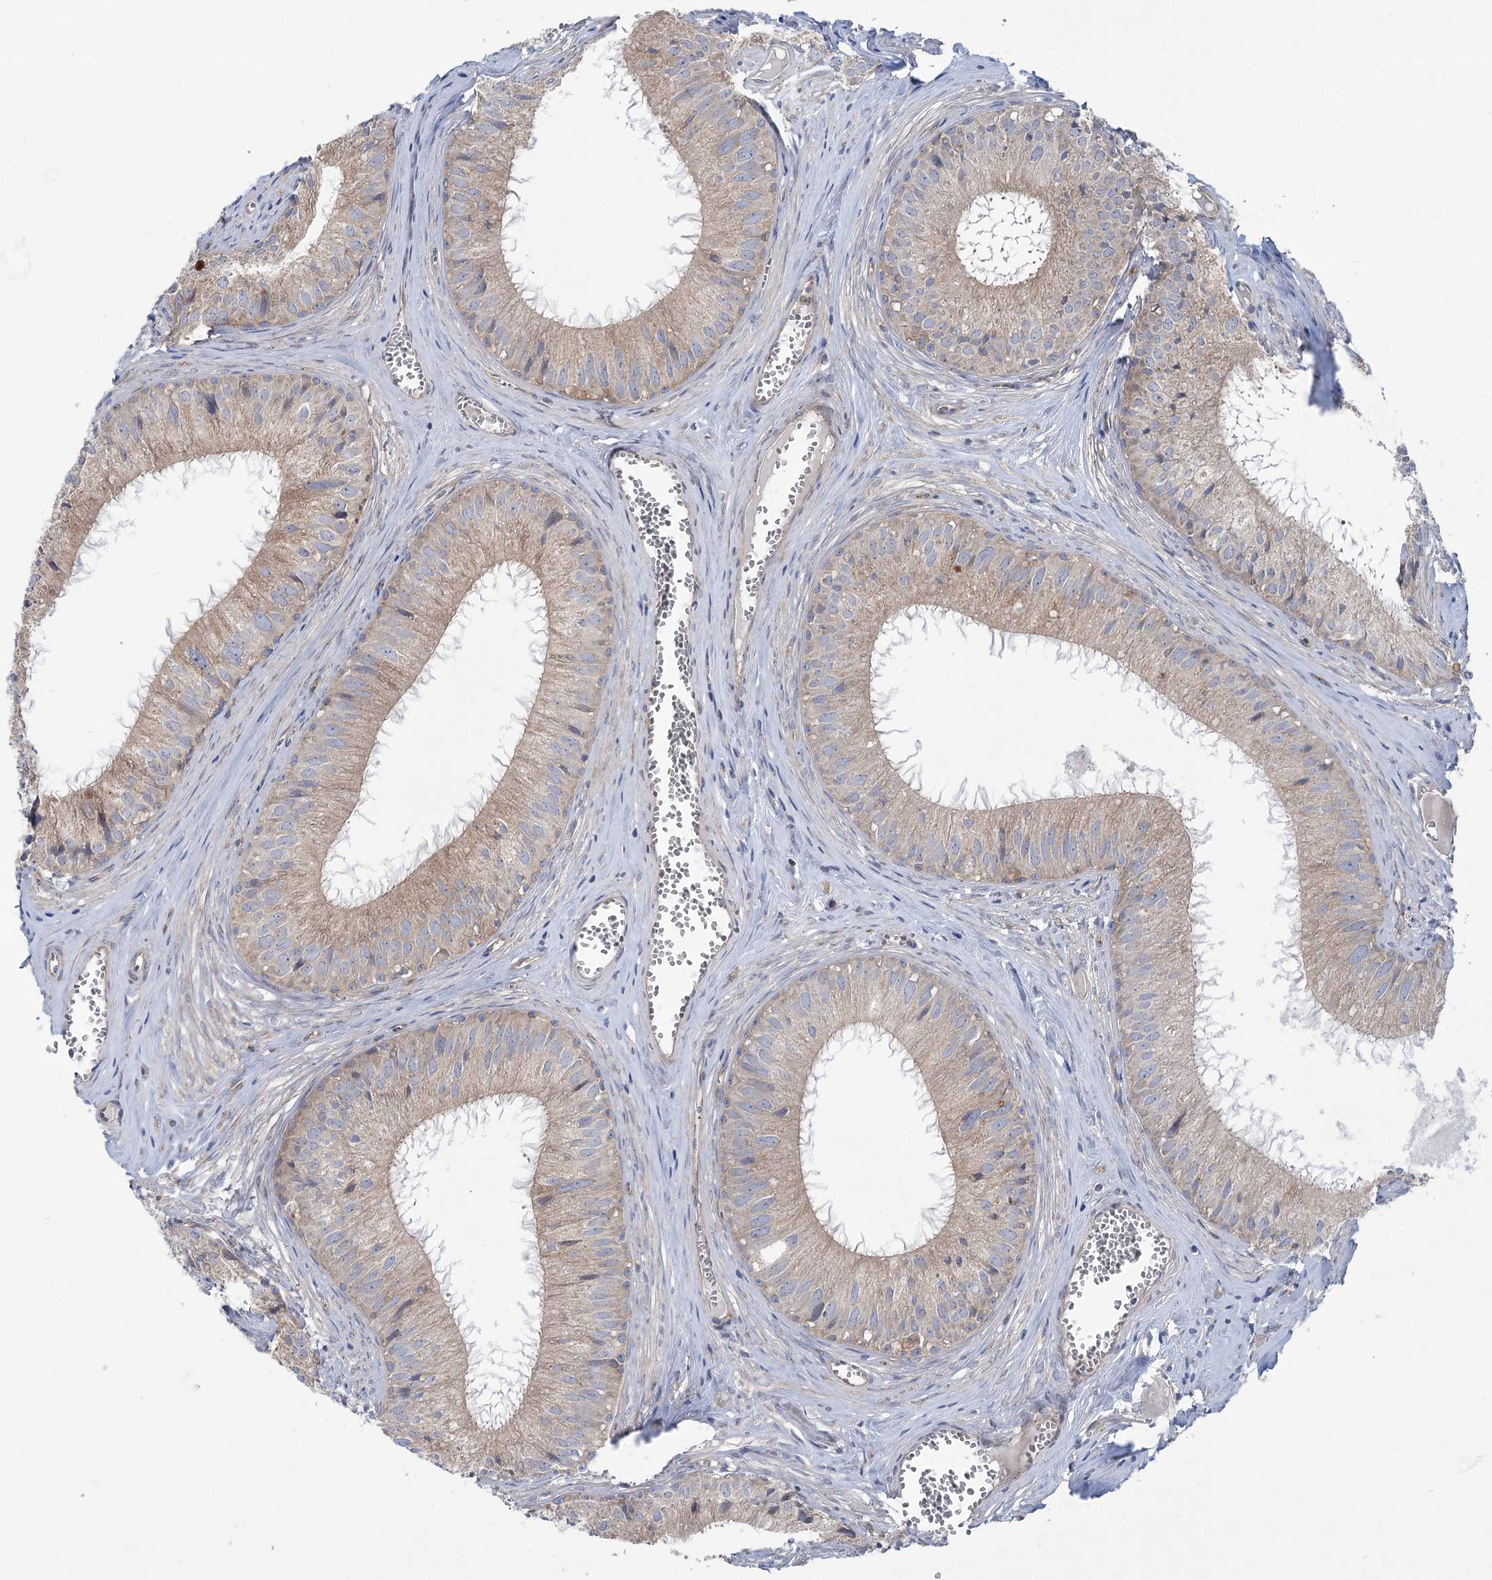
{"staining": {"intensity": "moderate", "quantity": ">75%", "location": "cytoplasmic/membranous"}, "tissue": "epididymis", "cell_type": "Glandular cells", "image_type": "normal", "snomed": [{"axis": "morphology", "description": "Normal tissue, NOS"}, {"axis": "topography", "description": "Epididymis"}], "caption": "A brown stain highlights moderate cytoplasmic/membranous staining of a protein in glandular cells of unremarkable epididymis. (brown staining indicates protein expression, while blue staining denotes nuclei).", "gene": "SCN11A", "patient": {"sex": "male", "age": 36}}